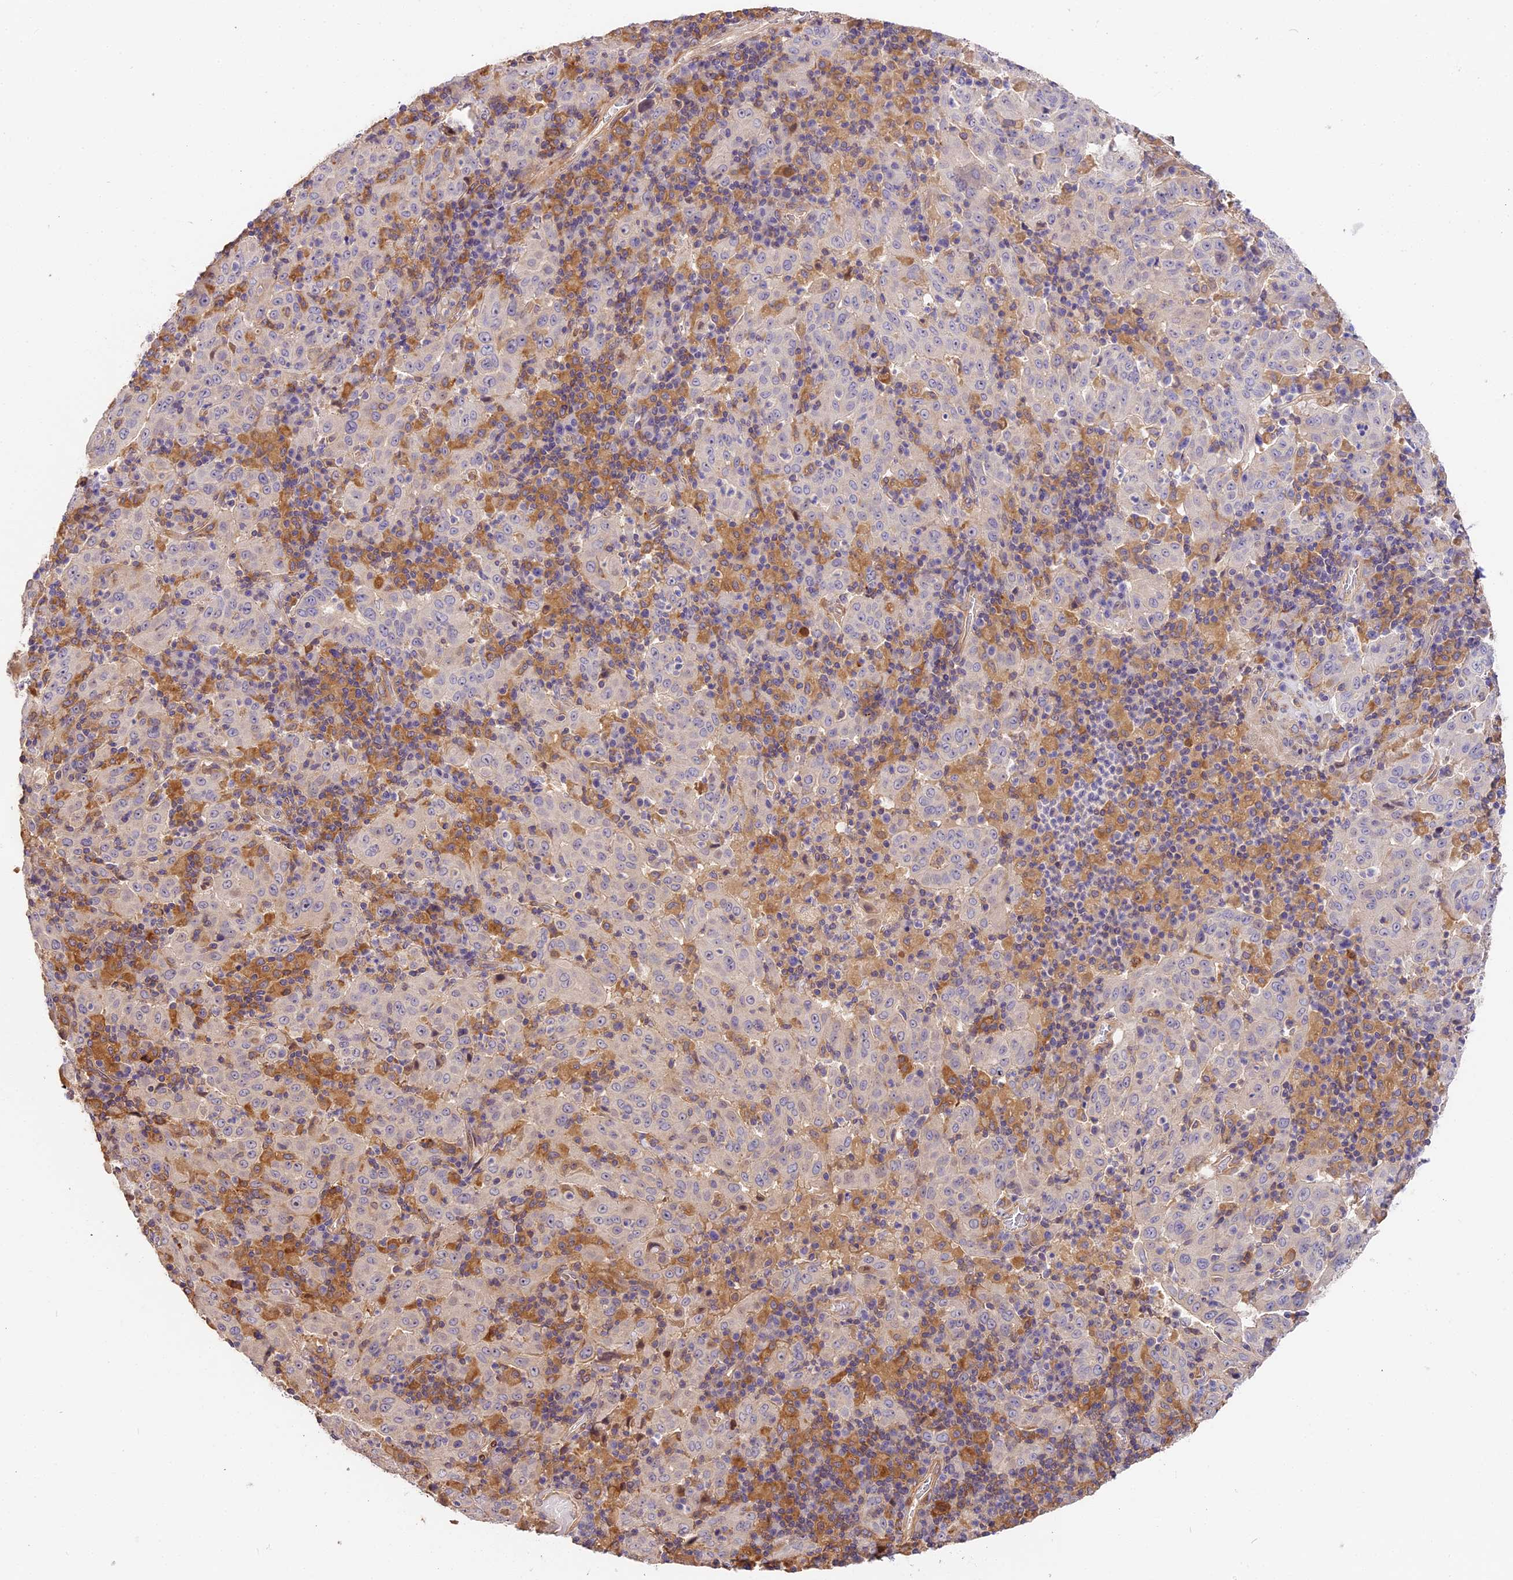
{"staining": {"intensity": "negative", "quantity": "none", "location": "none"}, "tissue": "pancreatic cancer", "cell_type": "Tumor cells", "image_type": "cancer", "snomed": [{"axis": "morphology", "description": "Adenocarcinoma, NOS"}, {"axis": "topography", "description": "Pancreas"}], "caption": "High magnification brightfield microscopy of adenocarcinoma (pancreatic) stained with DAB (3,3'-diaminobenzidine) (brown) and counterstained with hematoxylin (blue): tumor cells show no significant positivity.", "gene": "ARHGAP17", "patient": {"sex": "male", "age": 63}}